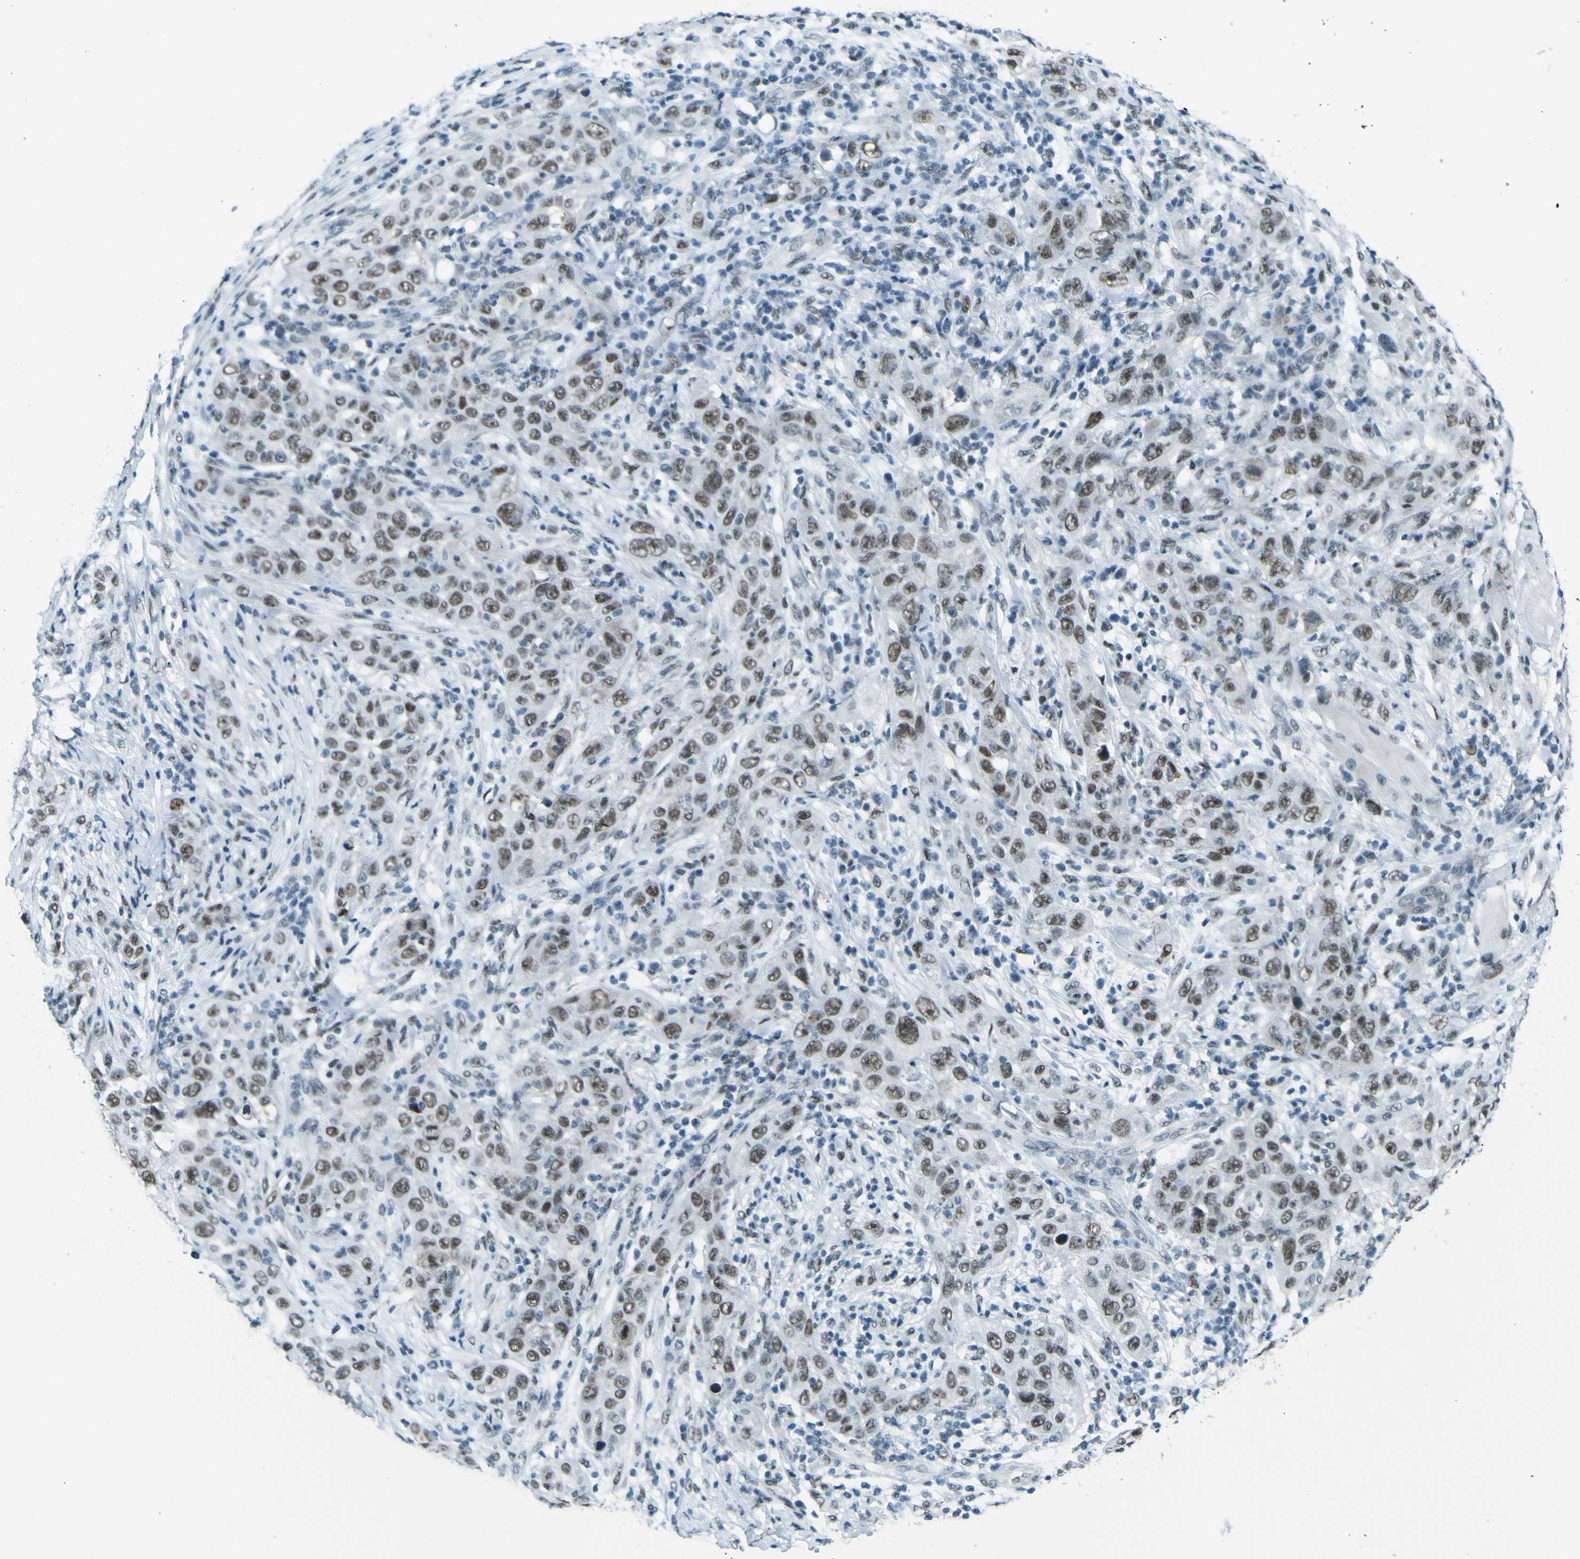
{"staining": {"intensity": "moderate", "quantity": ">75%", "location": "nuclear"}, "tissue": "skin cancer", "cell_type": "Tumor cells", "image_type": "cancer", "snomed": [{"axis": "morphology", "description": "Squamous cell carcinoma, NOS"}, {"axis": "topography", "description": "Skin"}], "caption": "Protein staining of skin squamous cell carcinoma tissue demonstrates moderate nuclear staining in approximately >75% of tumor cells.", "gene": "CEBPG", "patient": {"sex": "female", "age": 88}}